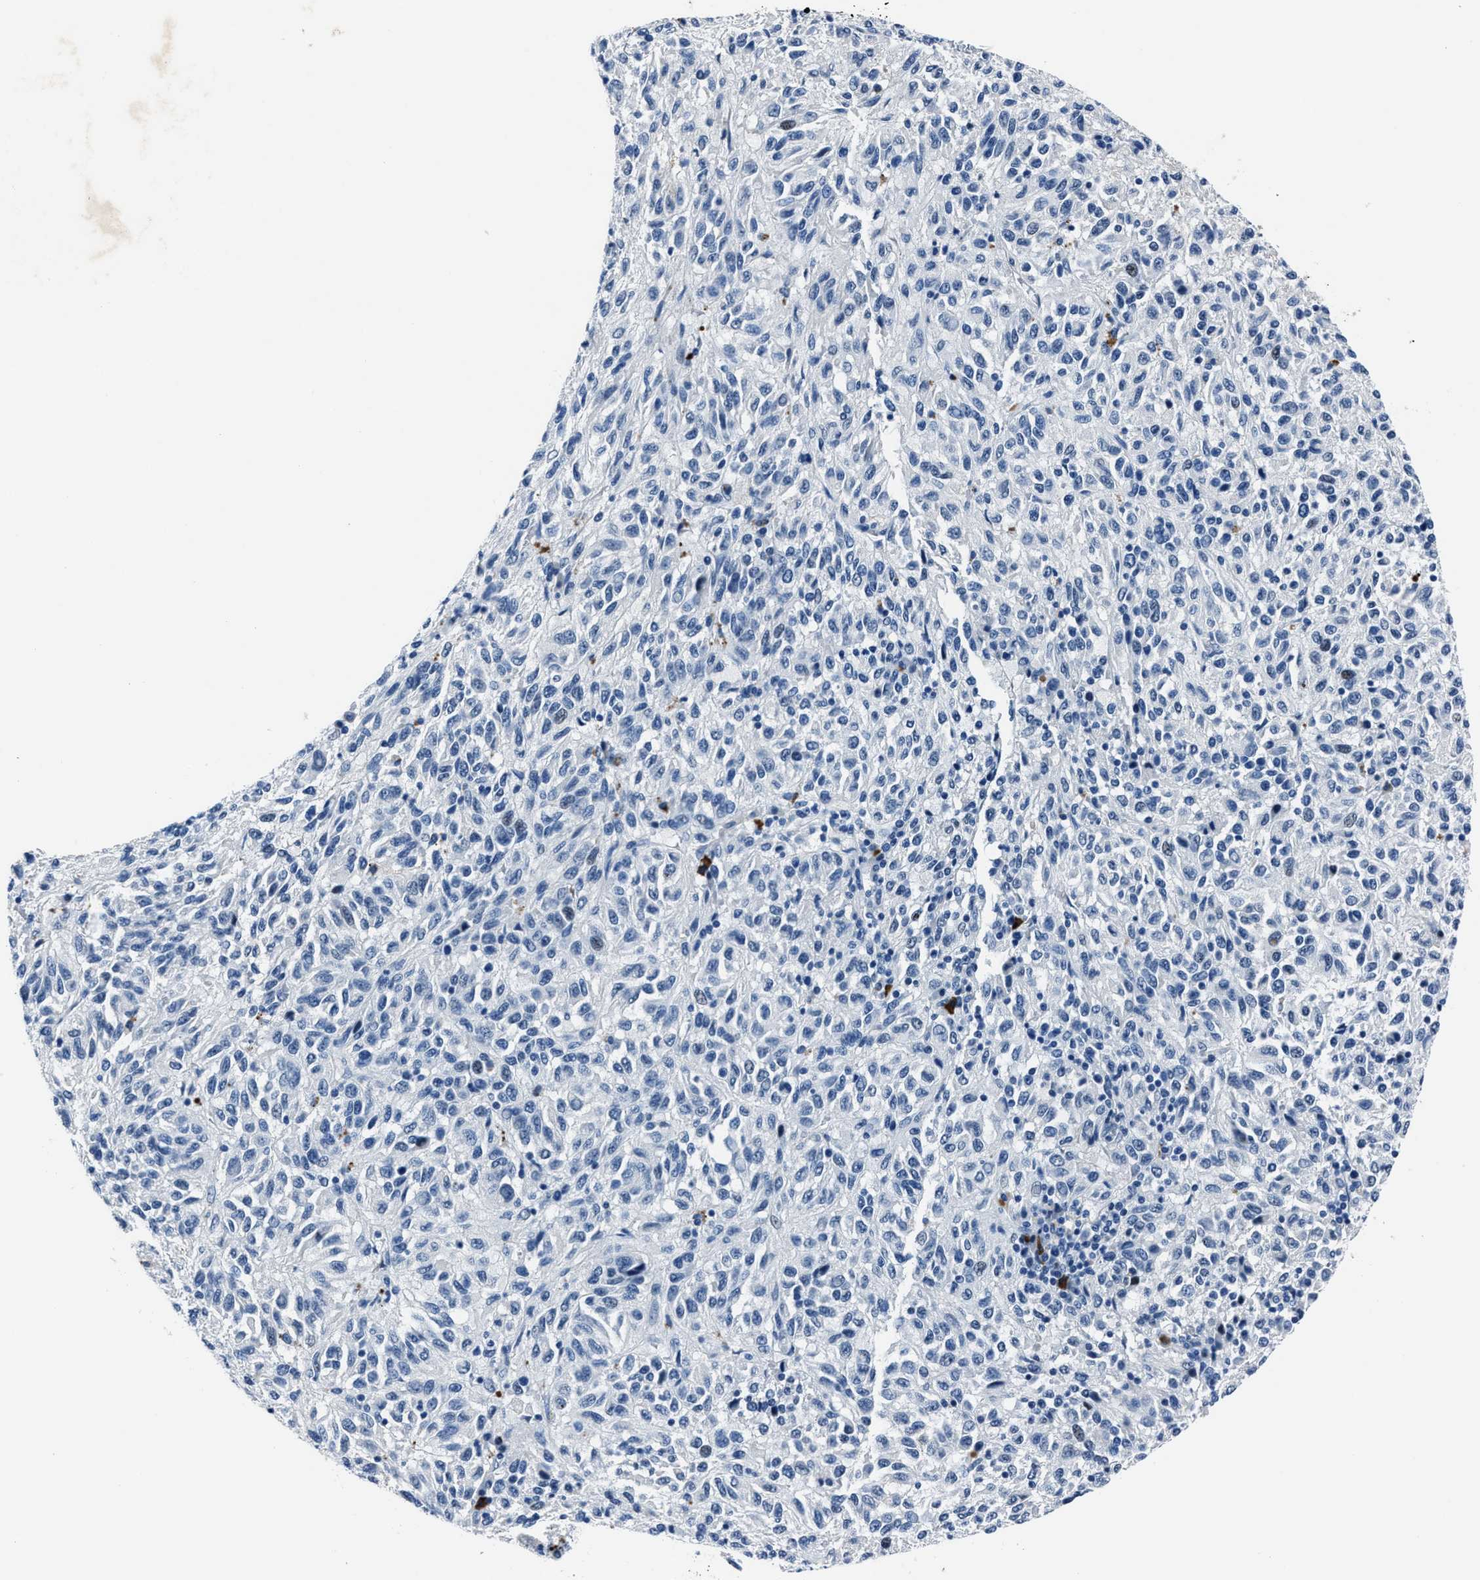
{"staining": {"intensity": "negative", "quantity": "none", "location": "none"}, "tissue": "melanoma", "cell_type": "Tumor cells", "image_type": "cancer", "snomed": [{"axis": "morphology", "description": "Malignant melanoma, Metastatic site"}, {"axis": "topography", "description": "Lung"}], "caption": "Immunohistochemistry (IHC) image of human melanoma stained for a protein (brown), which reveals no staining in tumor cells.", "gene": "NACAD", "patient": {"sex": "male", "age": 64}}